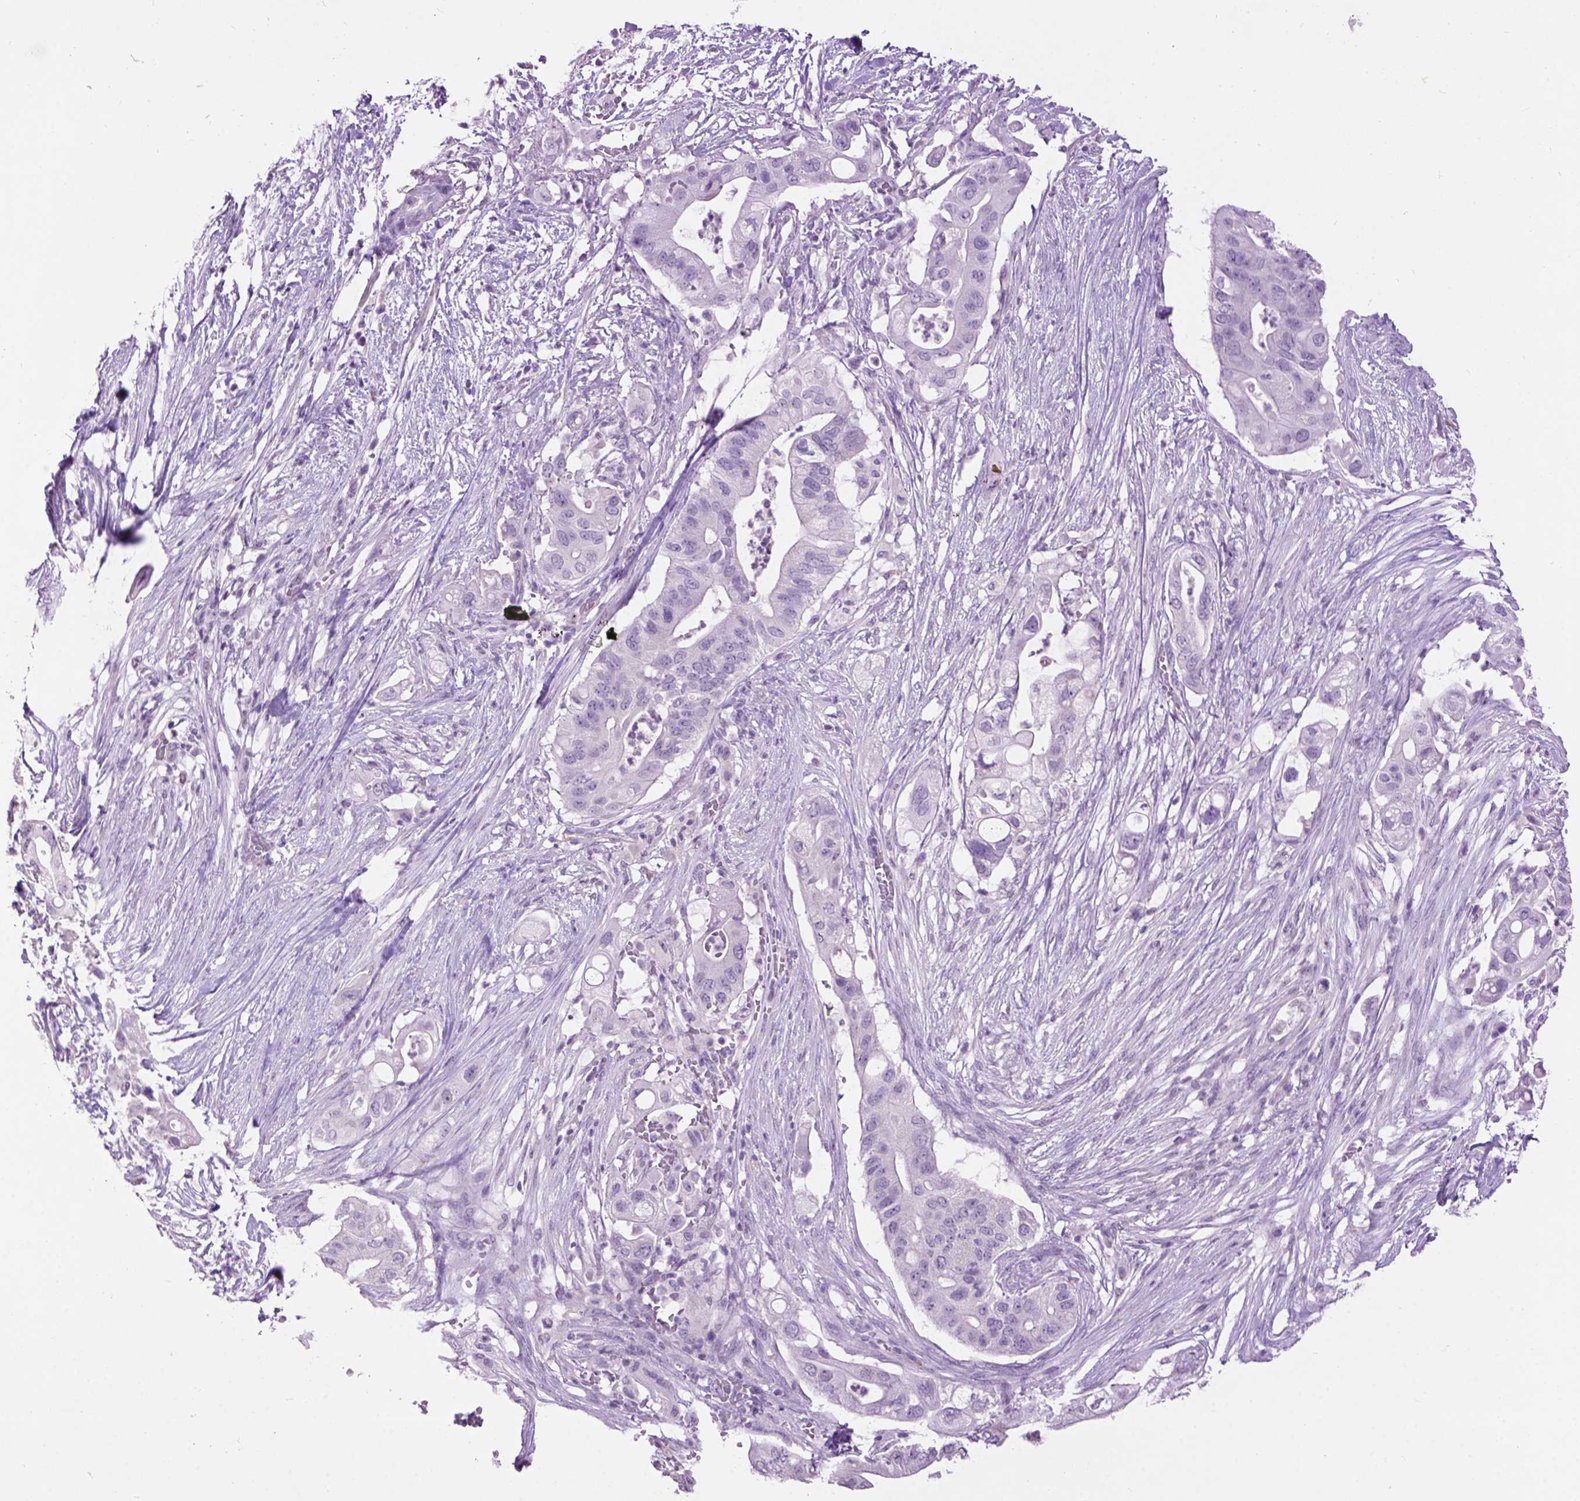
{"staining": {"intensity": "negative", "quantity": "none", "location": "none"}, "tissue": "pancreatic cancer", "cell_type": "Tumor cells", "image_type": "cancer", "snomed": [{"axis": "morphology", "description": "Adenocarcinoma, NOS"}, {"axis": "topography", "description": "Pancreas"}], "caption": "DAB immunohistochemical staining of adenocarcinoma (pancreatic) demonstrates no significant expression in tumor cells.", "gene": "TH", "patient": {"sex": "female", "age": 72}}